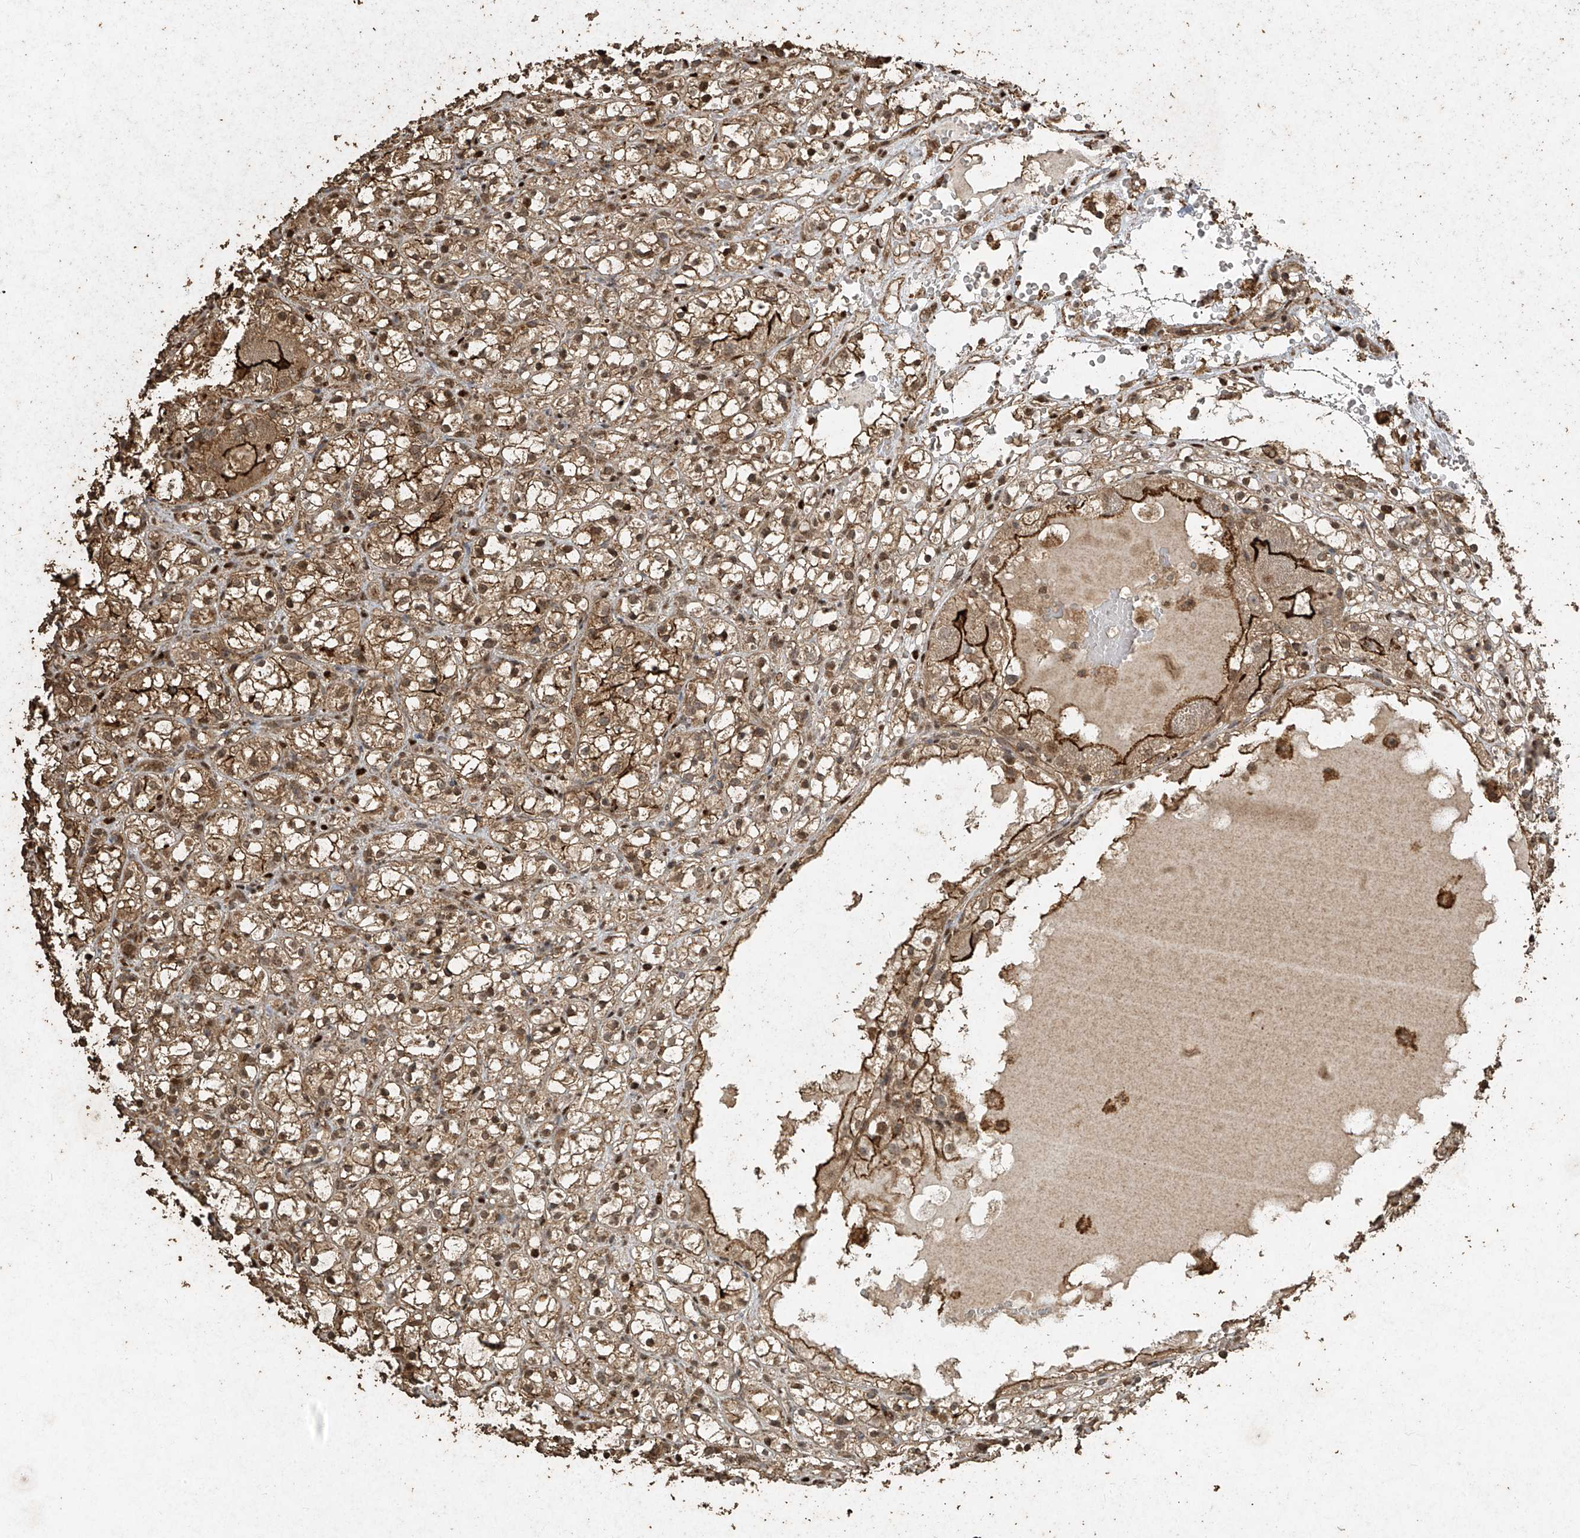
{"staining": {"intensity": "strong", "quantity": "25%-75%", "location": "cytoplasmic/membranous,nuclear"}, "tissue": "renal cancer", "cell_type": "Tumor cells", "image_type": "cancer", "snomed": [{"axis": "morphology", "description": "Adenocarcinoma, NOS"}, {"axis": "topography", "description": "Kidney"}], "caption": "This is an image of immunohistochemistry staining of renal cancer, which shows strong expression in the cytoplasmic/membranous and nuclear of tumor cells.", "gene": "ERBB3", "patient": {"sex": "male", "age": 61}}